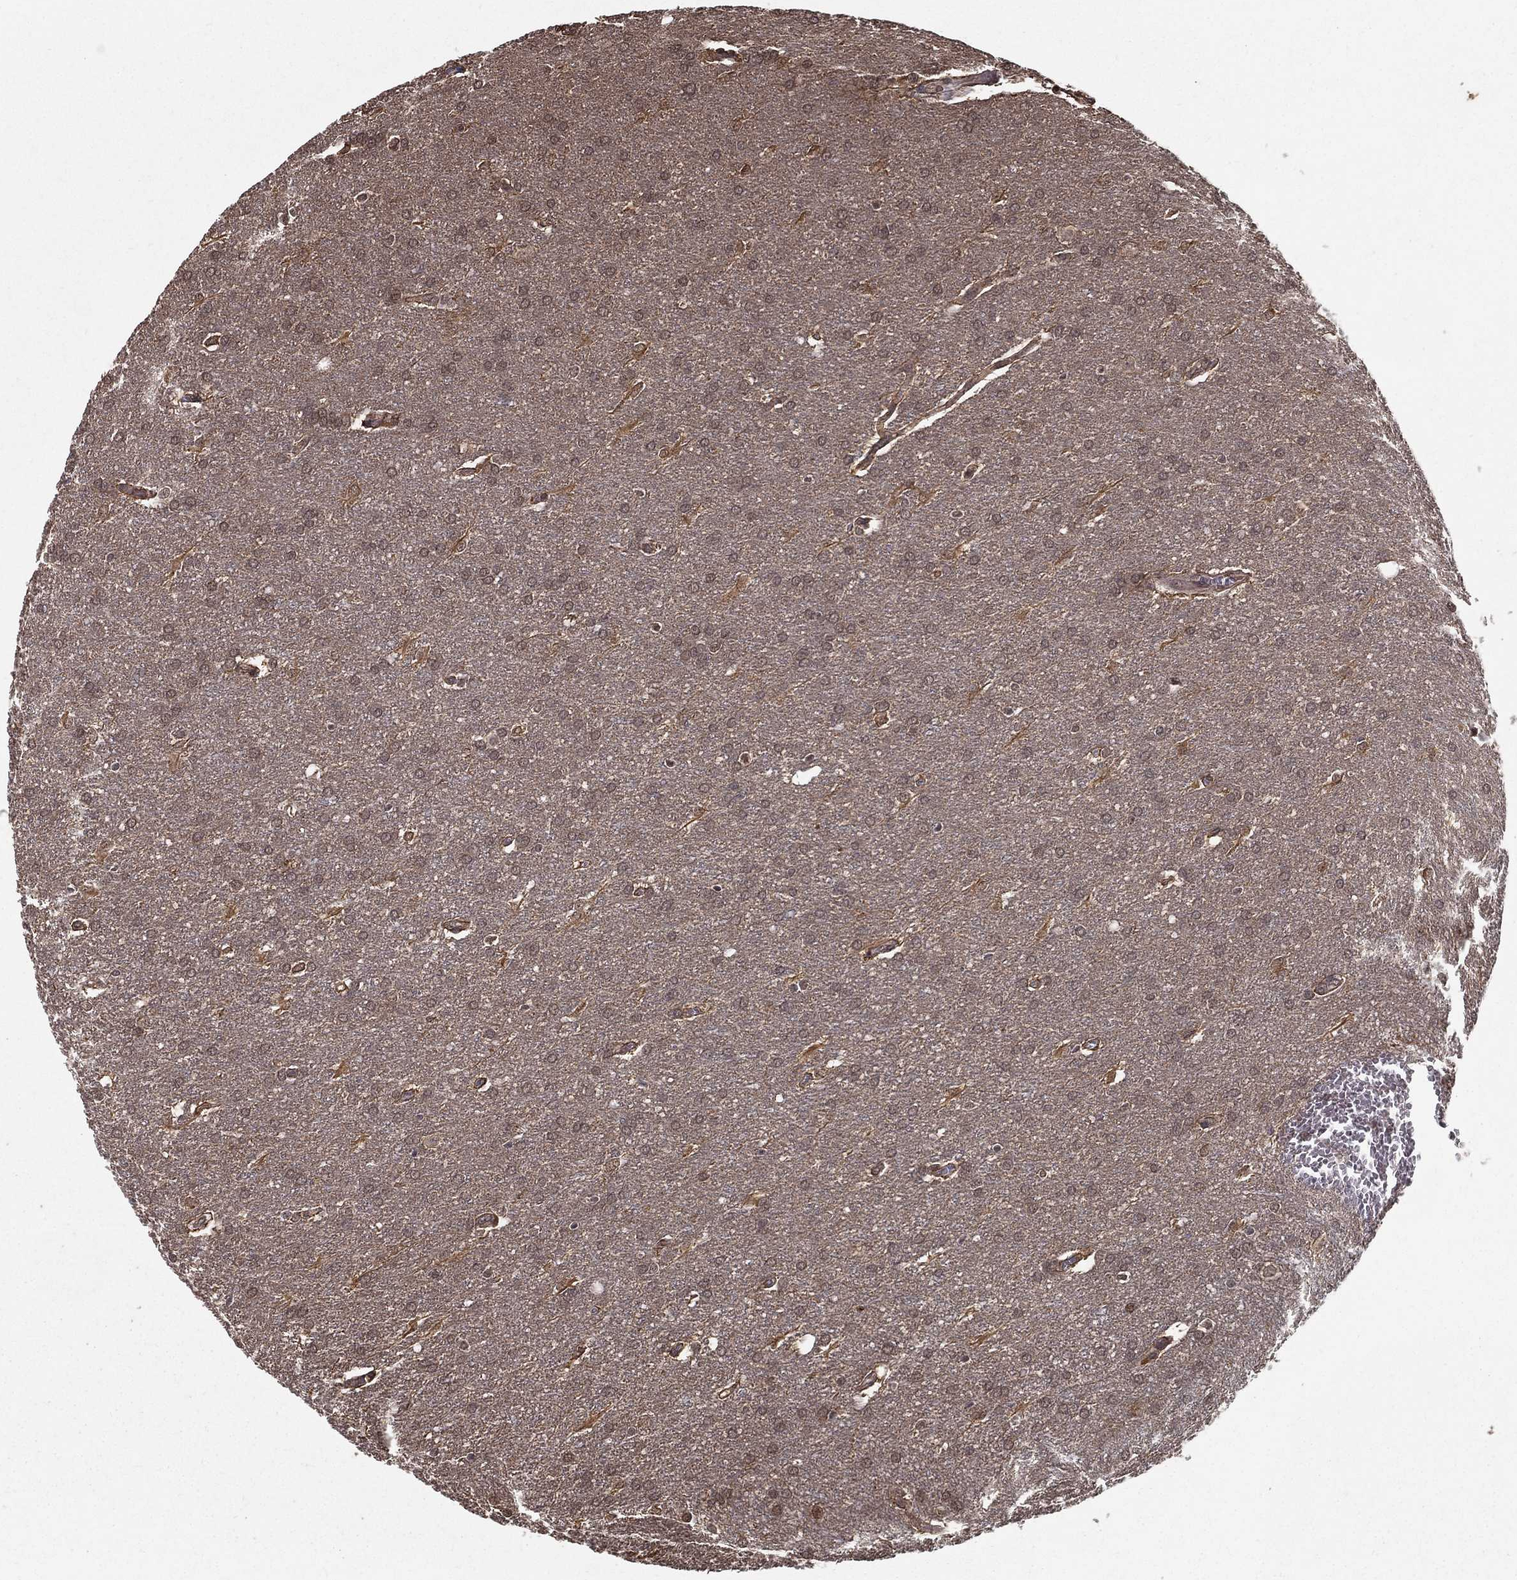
{"staining": {"intensity": "moderate", "quantity": "<25%", "location": "cytoplasmic/membranous,nuclear"}, "tissue": "glioma", "cell_type": "Tumor cells", "image_type": "cancer", "snomed": [{"axis": "morphology", "description": "Glioma, malignant, Low grade"}, {"axis": "topography", "description": "Brain"}], "caption": "This is an image of IHC staining of glioma, which shows moderate staining in the cytoplasmic/membranous and nuclear of tumor cells.", "gene": "SLC6A6", "patient": {"sex": "female", "age": 32}}